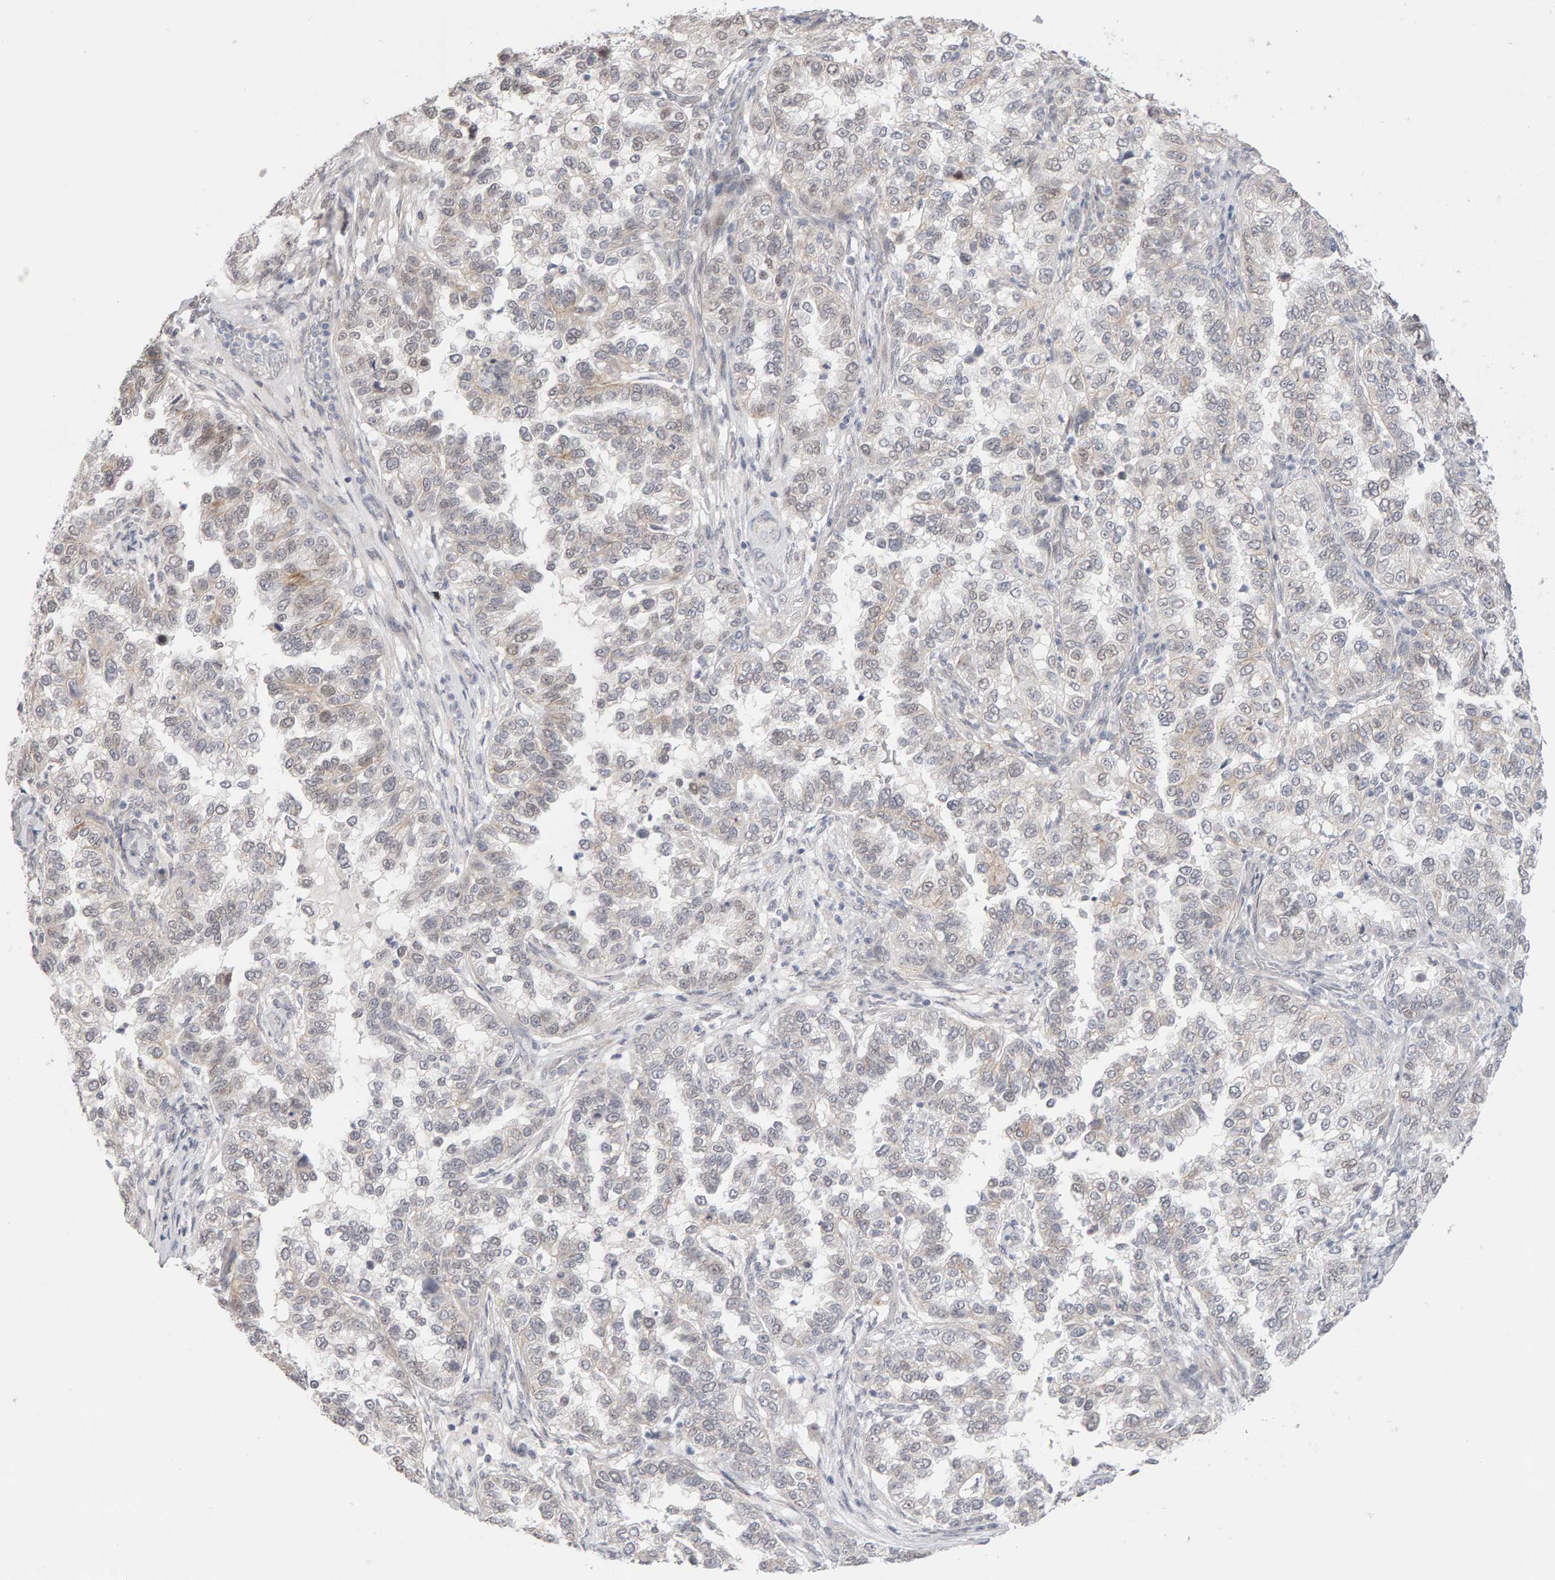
{"staining": {"intensity": "weak", "quantity": "<25%", "location": "nuclear"}, "tissue": "endometrial cancer", "cell_type": "Tumor cells", "image_type": "cancer", "snomed": [{"axis": "morphology", "description": "Adenocarcinoma, NOS"}, {"axis": "topography", "description": "Endometrium"}], "caption": "The immunohistochemistry (IHC) micrograph has no significant staining in tumor cells of endometrial adenocarcinoma tissue.", "gene": "HNF4A", "patient": {"sex": "female", "age": 85}}